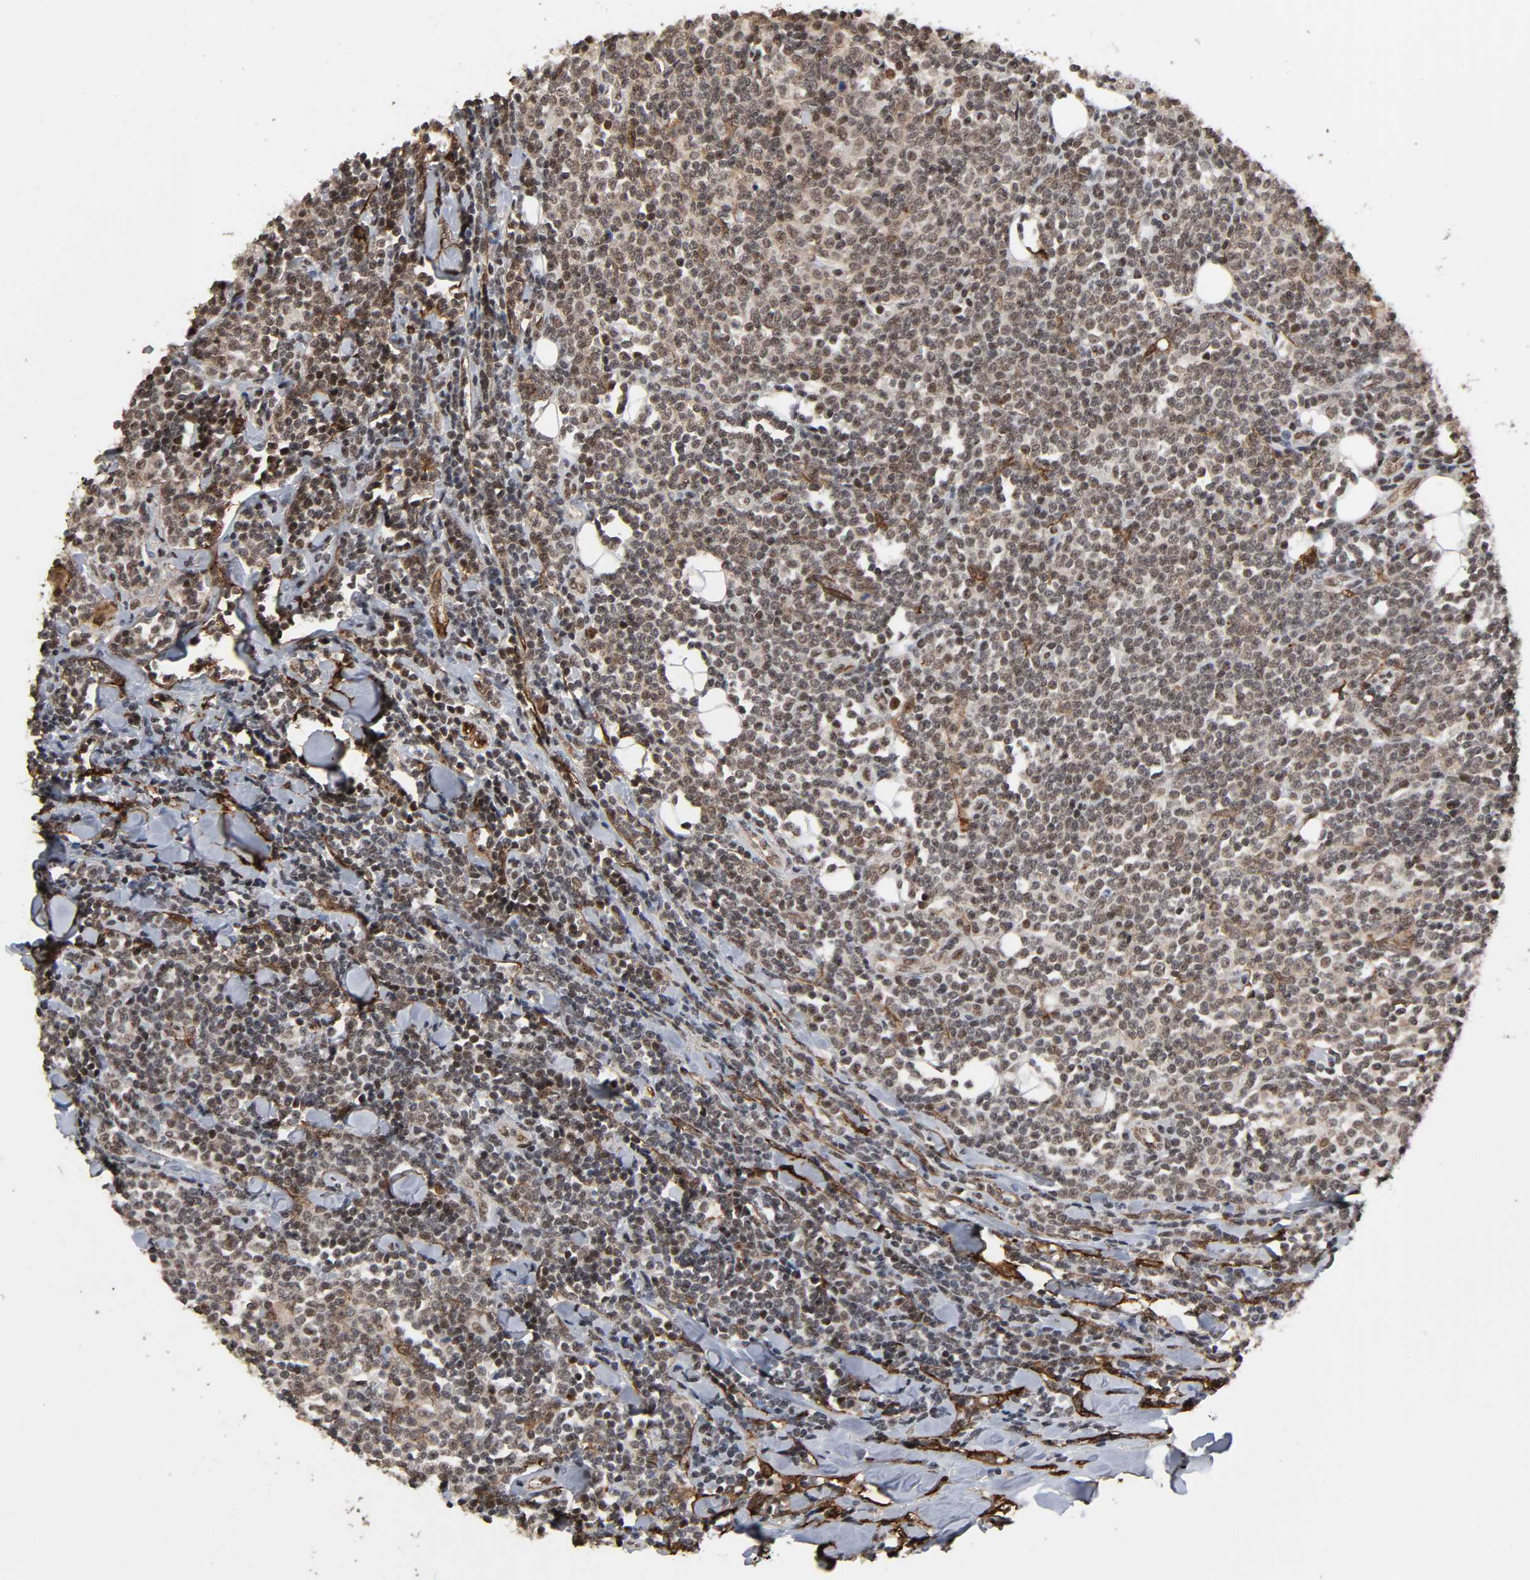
{"staining": {"intensity": "weak", "quantity": ">75%", "location": "cytoplasmic/membranous,nuclear"}, "tissue": "lymphoma", "cell_type": "Tumor cells", "image_type": "cancer", "snomed": [{"axis": "morphology", "description": "Malignant lymphoma, non-Hodgkin's type, Low grade"}, {"axis": "topography", "description": "Soft tissue"}], "caption": "Protein analysis of lymphoma tissue reveals weak cytoplasmic/membranous and nuclear staining in approximately >75% of tumor cells.", "gene": "AHNAK2", "patient": {"sex": "male", "age": 92}}